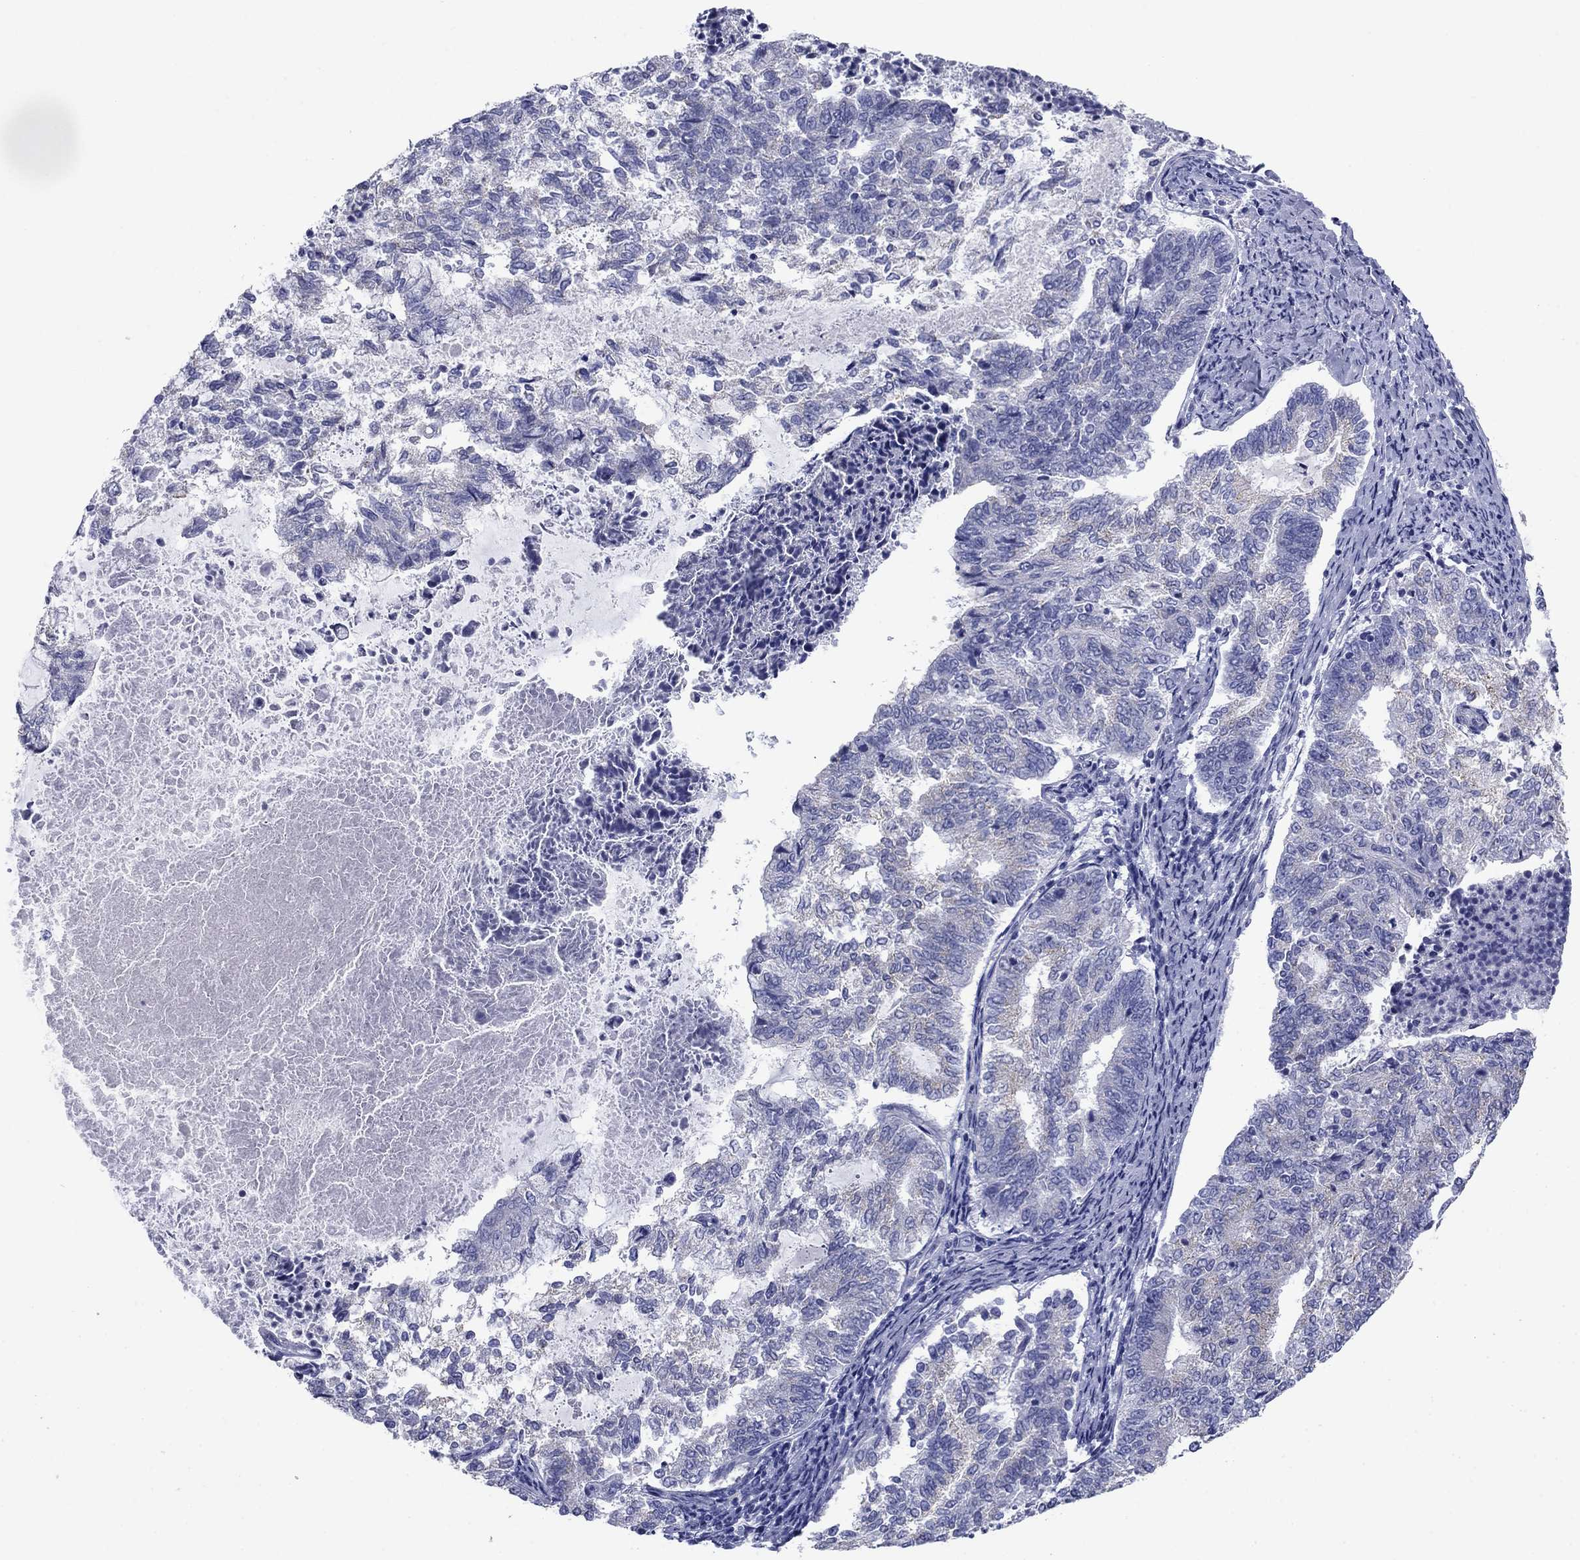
{"staining": {"intensity": "negative", "quantity": "none", "location": "none"}, "tissue": "endometrial cancer", "cell_type": "Tumor cells", "image_type": "cancer", "snomed": [{"axis": "morphology", "description": "Adenocarcinoma, NOS"}, {"axis": "topography", "description": "Endometrium"}], "caption": "The photomicrograph displays no staining of tumor cells in endometrial adenocarcinoma.", "gene": "PRKCG", "patient": {"sex": "female", "age": 65}}